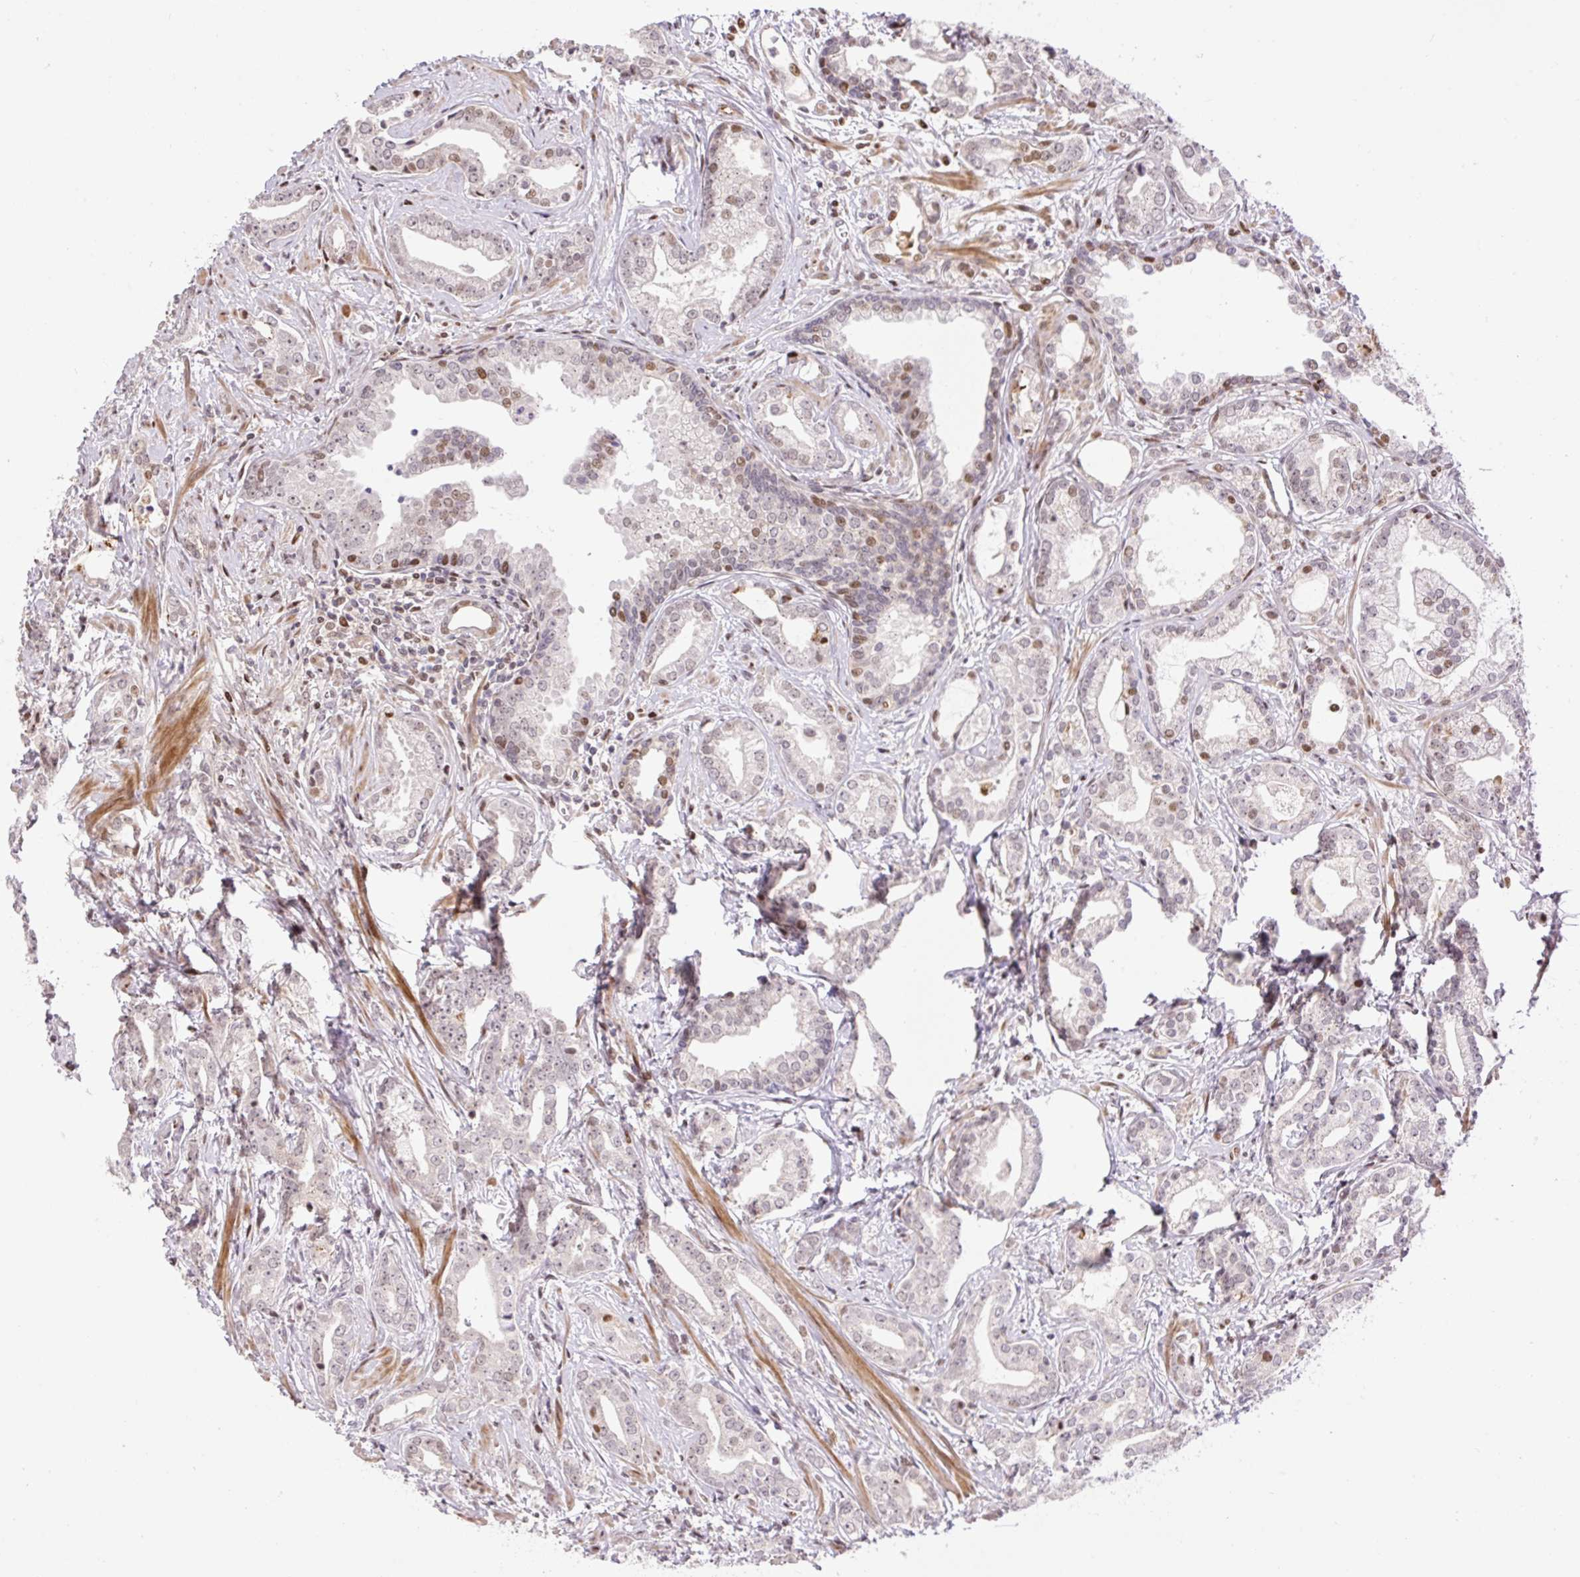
{"staining": {"intensity": "moderate", "quantity": "<25%", "location": "nuclear"}, "tissue": "prostate cancer", "cell_type": "Tumor cells", "image_type": "cancer", "snomed": [{"axis": "morphology", "description": "Adenocarcinoma, Medium grade"}, {"axis": "topography", "description": "Prostate"}], "caption": "Prostate cancer stained with a protein marker shows moderate staining in tumor cells.", "gene": "RIPPLY3", "patient": {"sex": "male", "age": 57}}